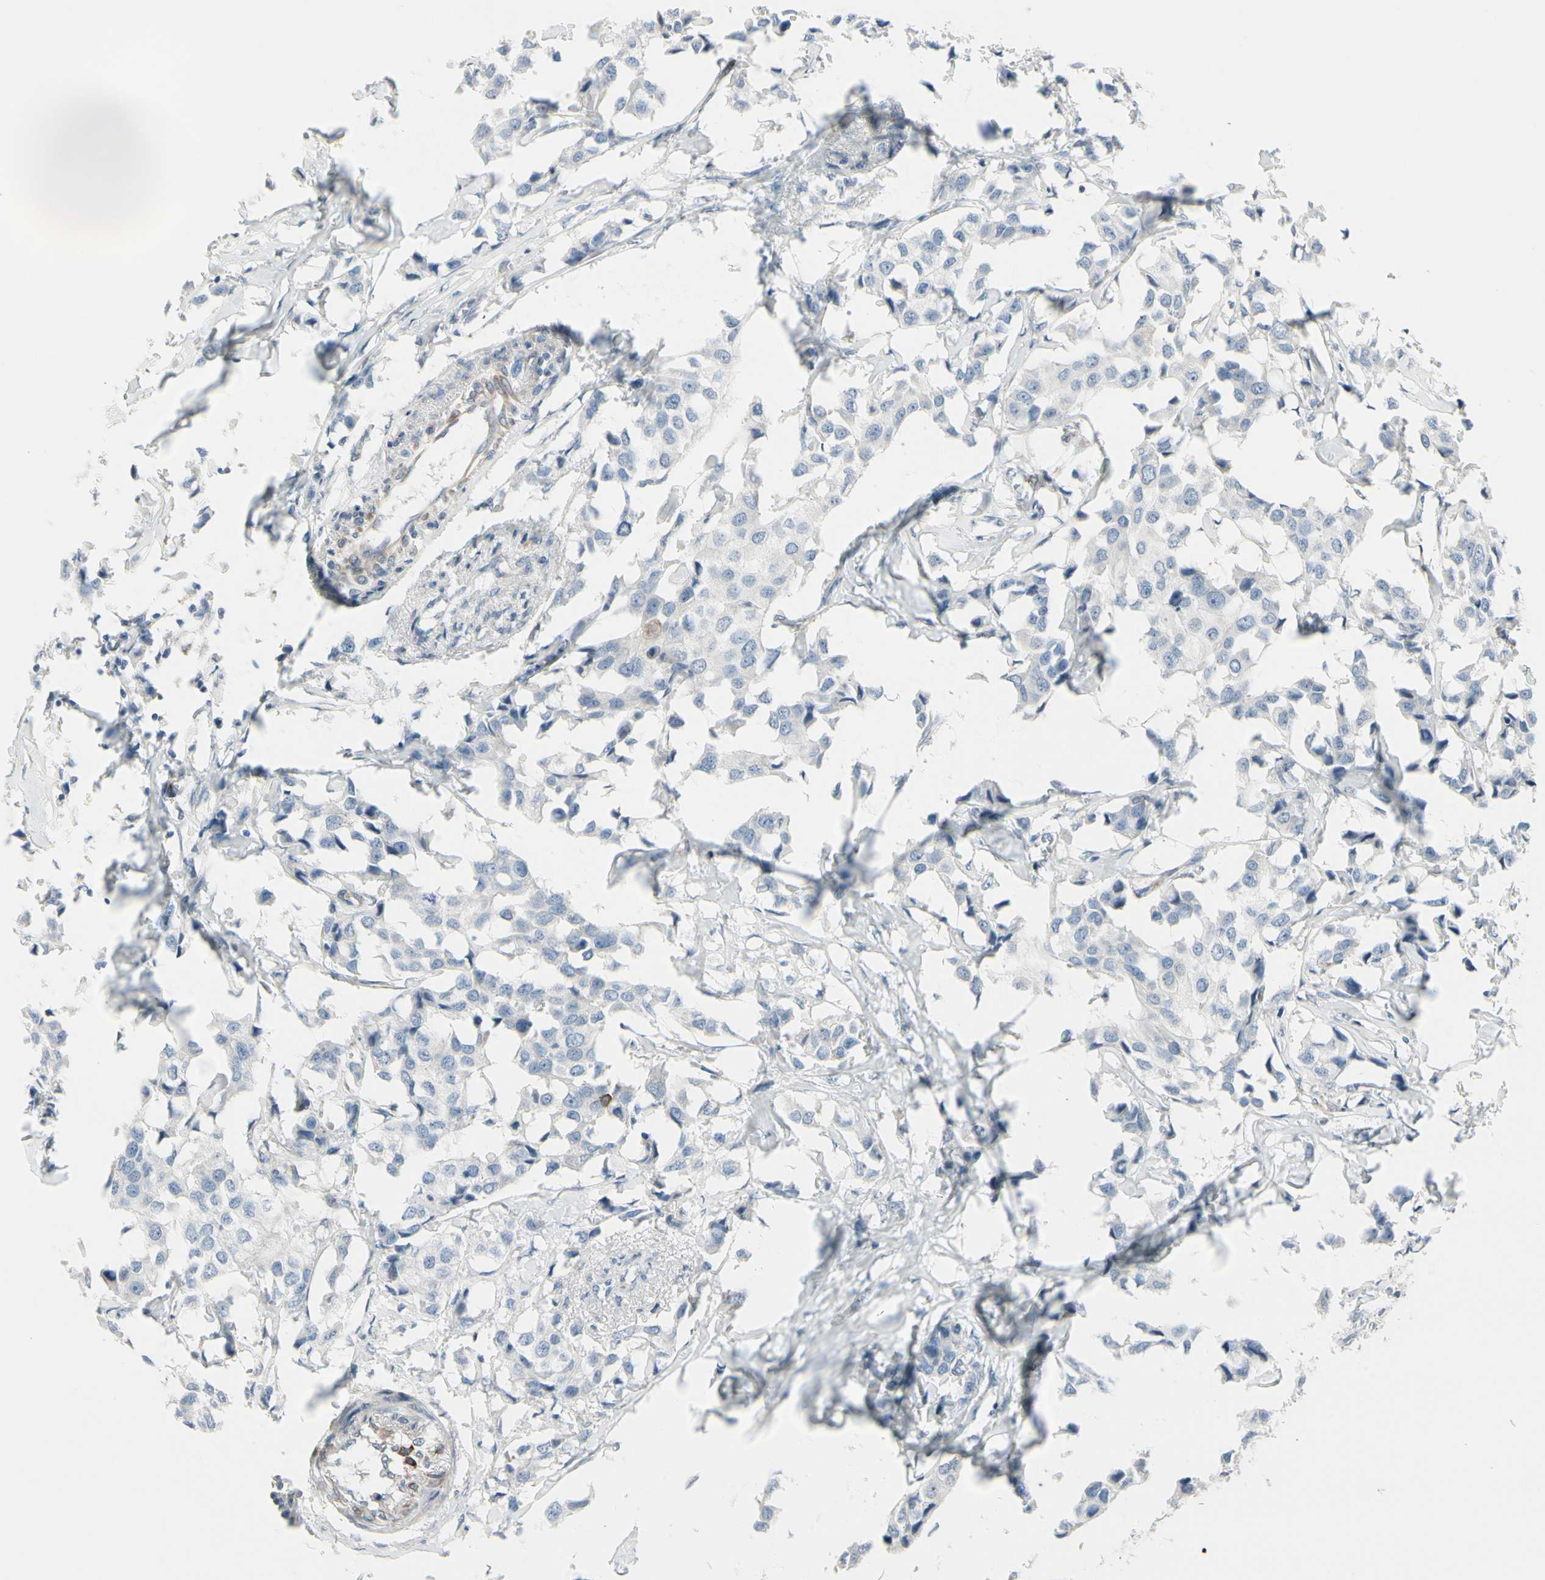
{"staining": {"intensity": "negative", "quantity": "none", "location": "none"}, "tissue": "breast cancer", "cell_type": "Tumor cells", "image_type": "cancer", "snomed": [{"axis": "morphology", "description": "Duct carcinoma"}, {"axis": "topography", "description": "Breast"}], "caption": "Immunohistochemical staining of breast cancer (intraductal carcinoma) exhibits no significant positivity in tumor cells.", "gene": "MAP2", "patient": {"sex": "female", "age": 80}}